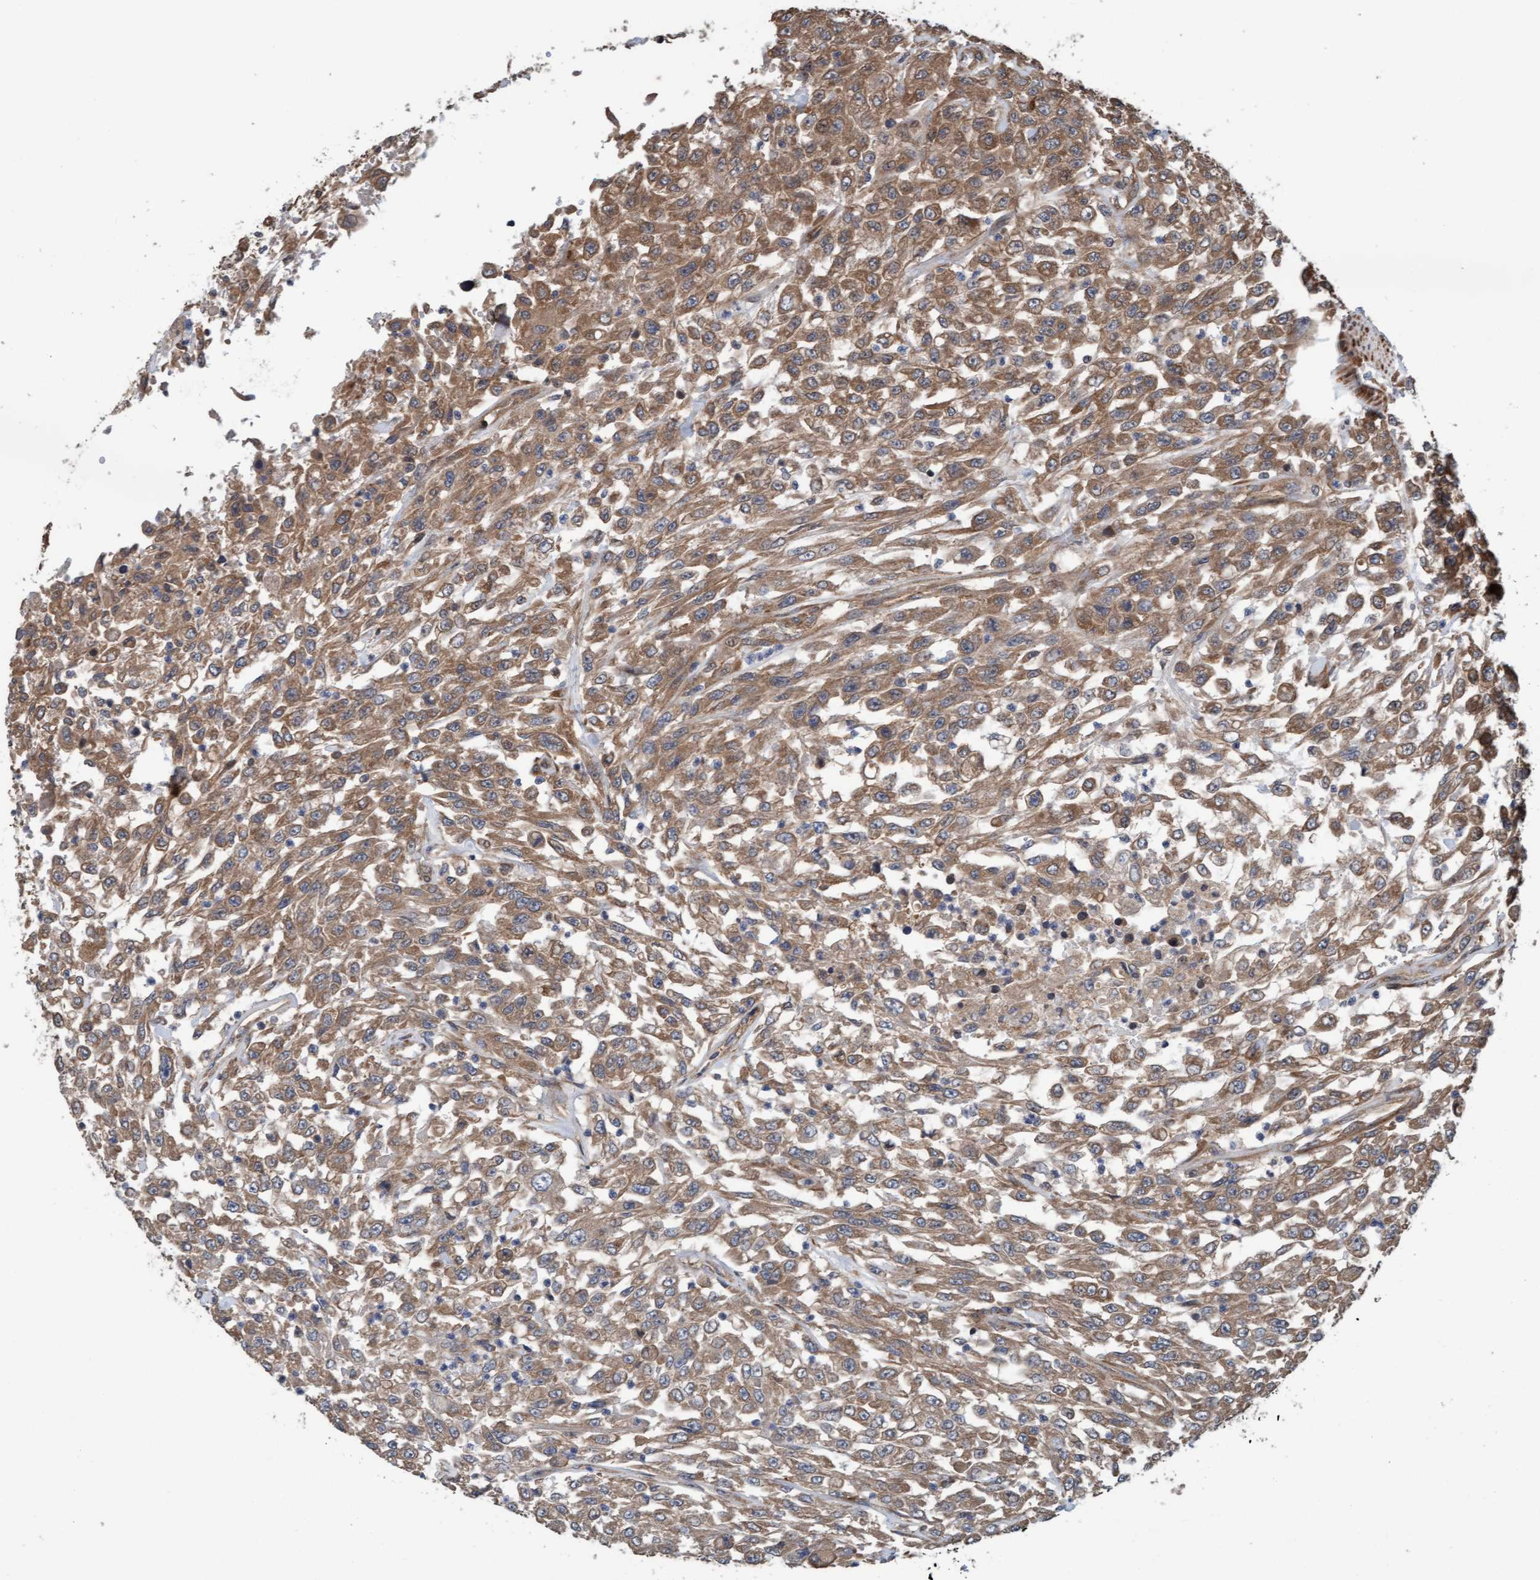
{"staining": {"intensity": "moderate", "quantity": ">75%", "location": "cytoplasmic/membranous"}, "tissue": "urothelial cancer", "cell_type": "Tumor cells", "image_type": "cancer", "snomed": [{"axis": "morphology", "description": "Urothelial carcinoma, High grade"}, {"axis": "topography", "description": "Urinary bladder"}], "caption": "Urothelial cancer stained for a protein (brown) exhibits moderate cytoplasmic/membranous positive positivity in approximately >75% of tumor cells.", "gene": "MLXIP", "patient": {"sex": "male", "age": 46}}